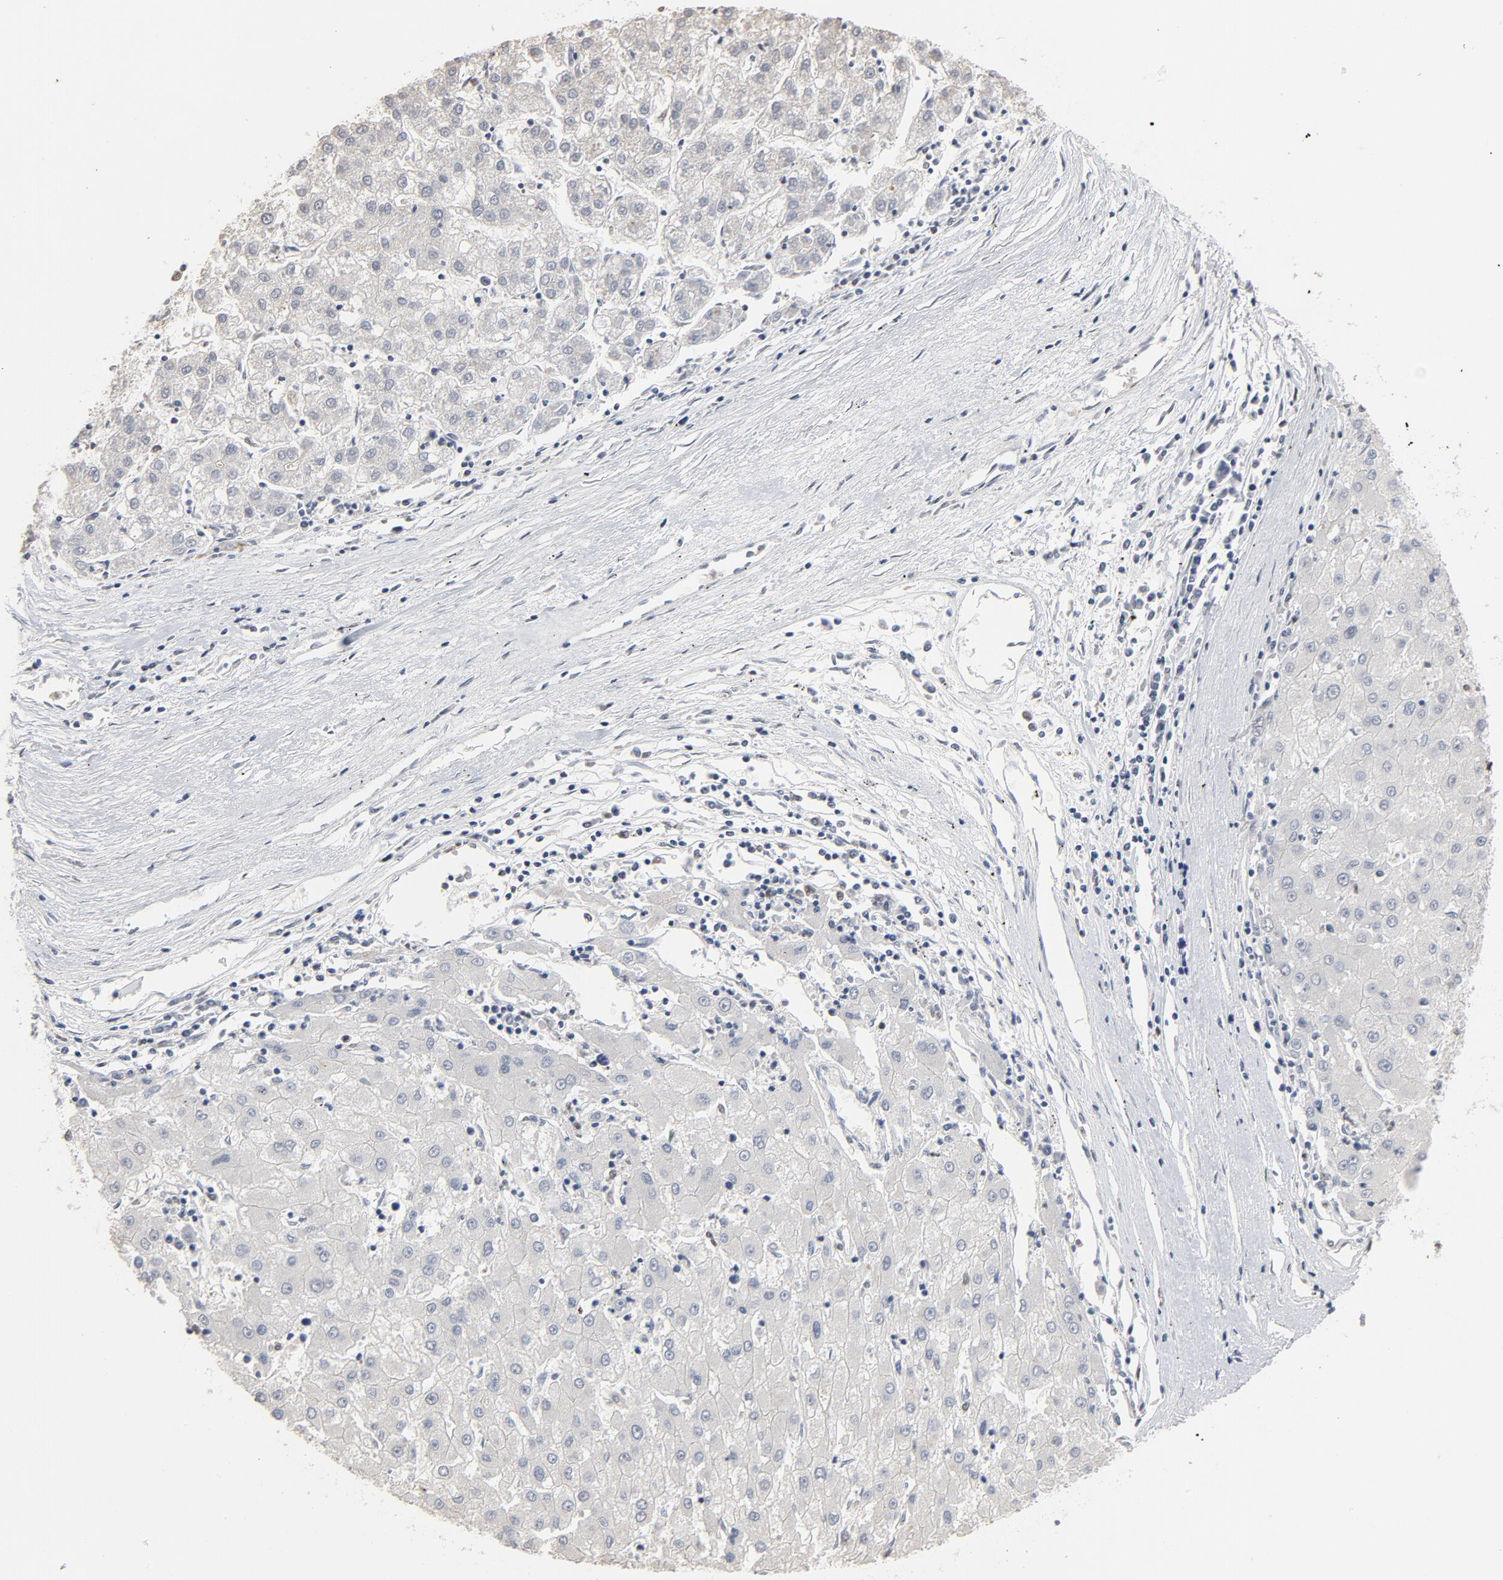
{"staining": {"intensity": "negative", "quantity": "none", "location": "none"}, "tissue": "liver cancer", "cell_type": "Tumor cells", "image_type": "cancer", "snomed": [{"axis": "morphology", "description": "Carcinoma, Hepatocellular, NOS"}, {"axis": "topography", "description": "Liver"}], "caption": "This is a image of immunohistochemistry (IHC) staining of hepatocellular carcinoma (liver), which shows no expression in tumor cells.", "gene": "SPI1", "patient": {"sex": "male", "age": 72}}